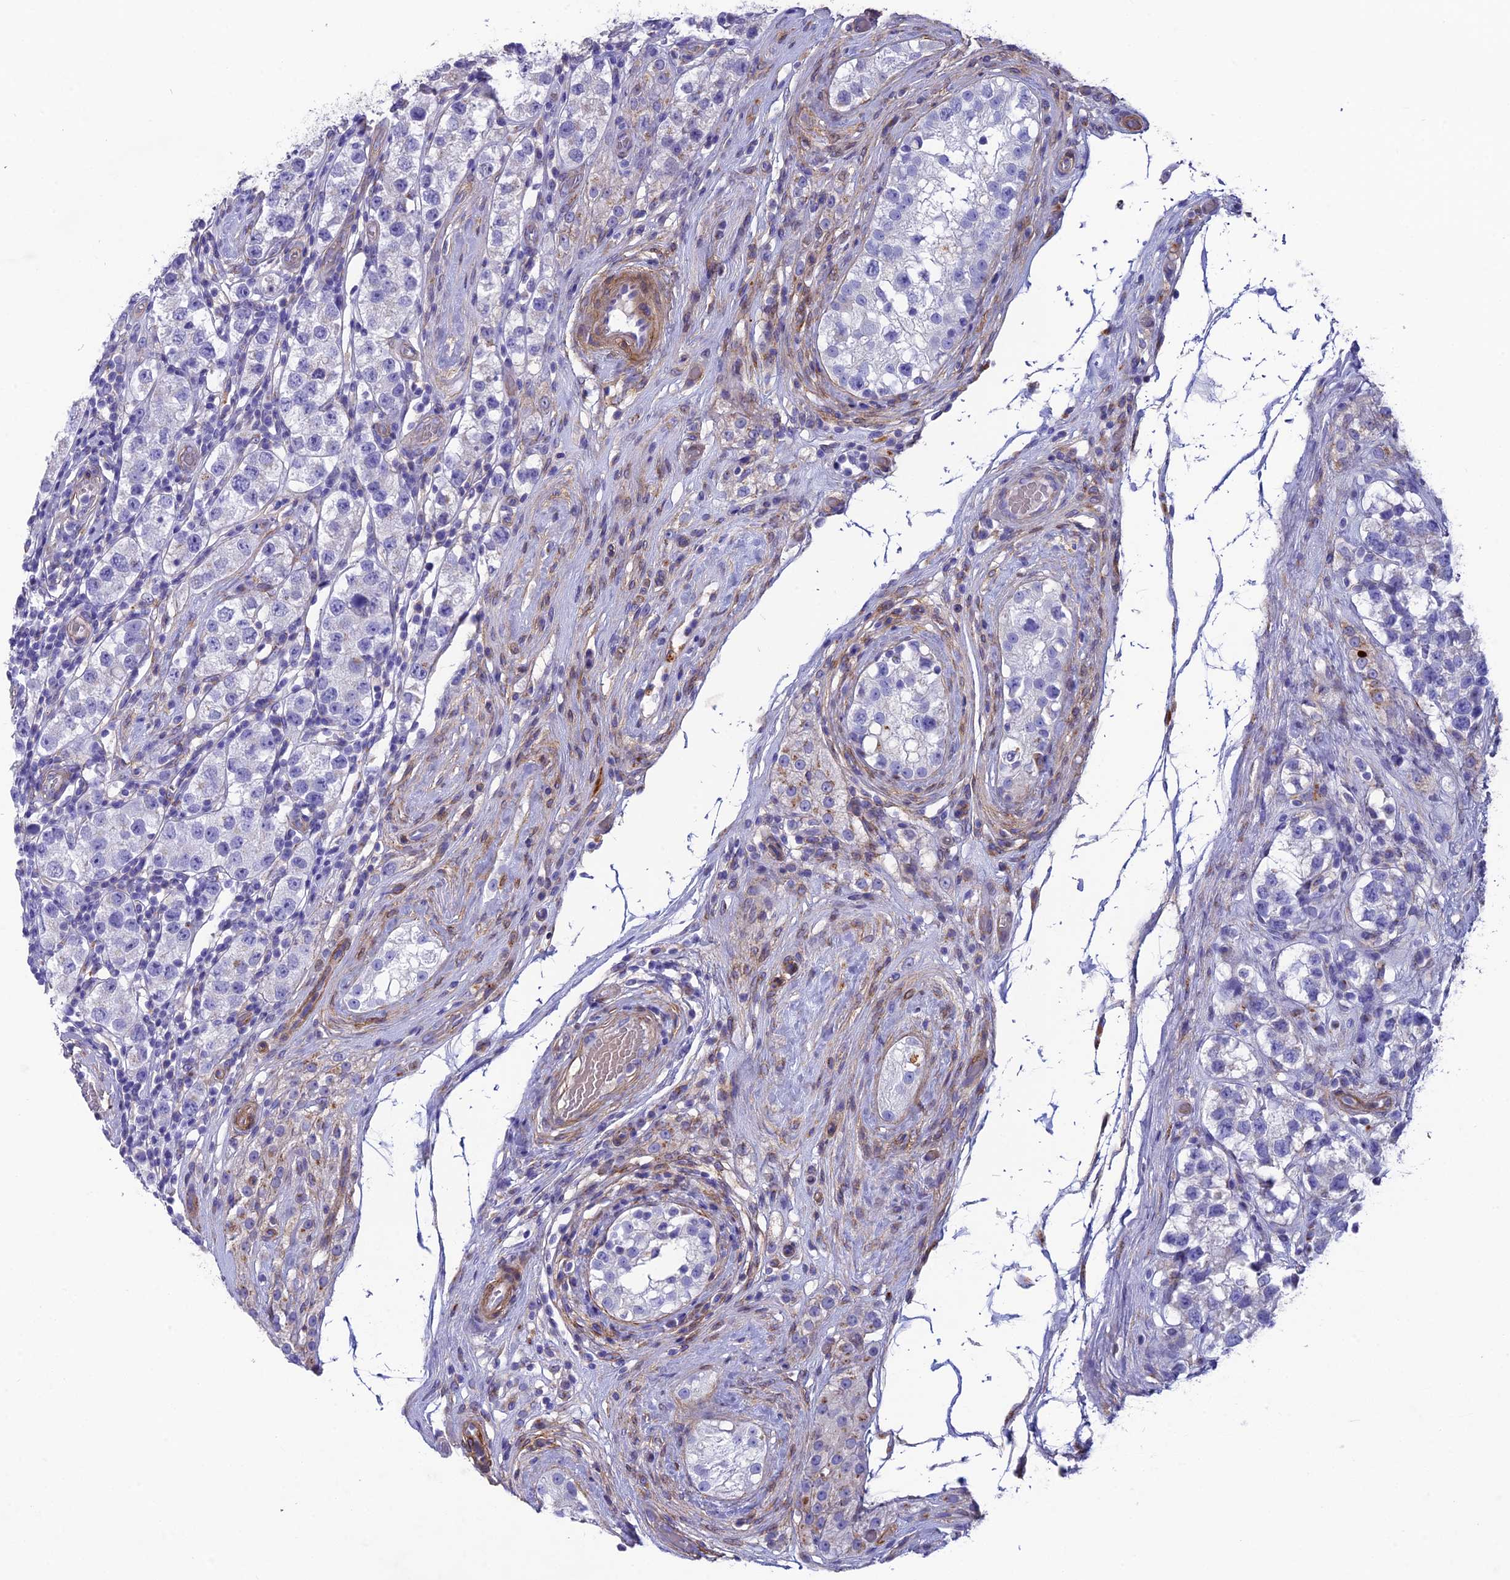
{"staining": {"intensity": "negative", "quantity": "none", "location": "none"}, "tissue": "testis cancer", "cell_type": "Tumor cells", "image_type": "cancer", "snomed": [{"axis": "morphology", "description": "Seminoma, NOS"}, {"axis": "topography", "description": "Testis"}], "caption": "DAB immunohistochemical staining of human testis cancer demonstrates no significant positivity in tumor cells.", "gene": "TNS1", "patient": {"sex": "male", "age": 34}}